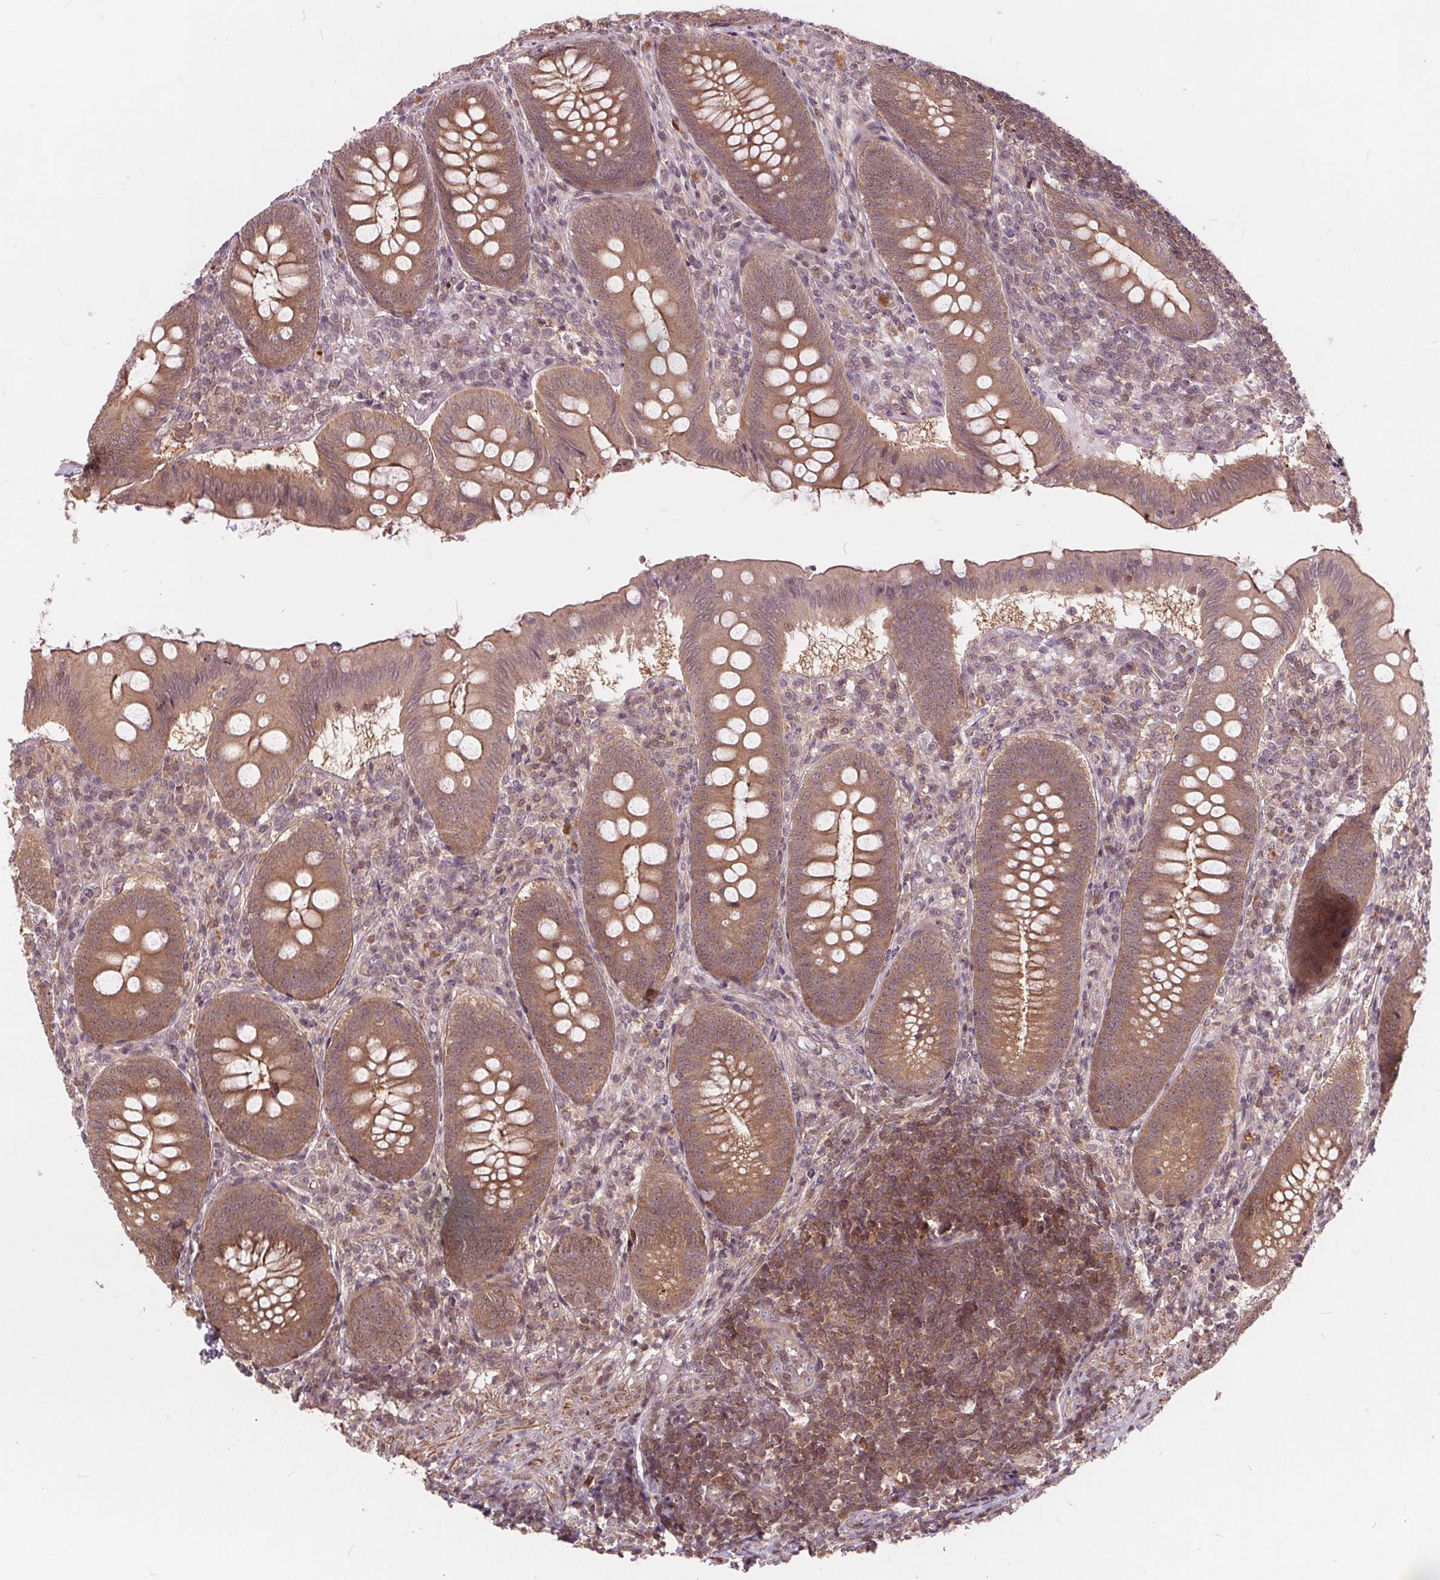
{"staining": {"intensity": "moderate", "quantity": ">75%", "location": "cytoplasmic/membranous"}, "tissue": "appendix", "cell_type": "Glandular cells", "image_type": "normal", "snomed": [{"axis": "morphology", "description": "Normal tissue, NOS"}, {"axis": "morphology", "description": "Inflammation, NOS"}, {"axis": "topography", "description": "Appendix"}], "caption": "An IHC photomicrograph of benign tissue is shown. Protein staining in brown highlights moderate cytoplasmic/membranous positivity in appendix within glandular cells. Immunohistochemistry stains the protein of interest in brown and the nuclei are stained blue.", "gene": "HIF1AN", "patient": {"sex": "male", "age": 16}}